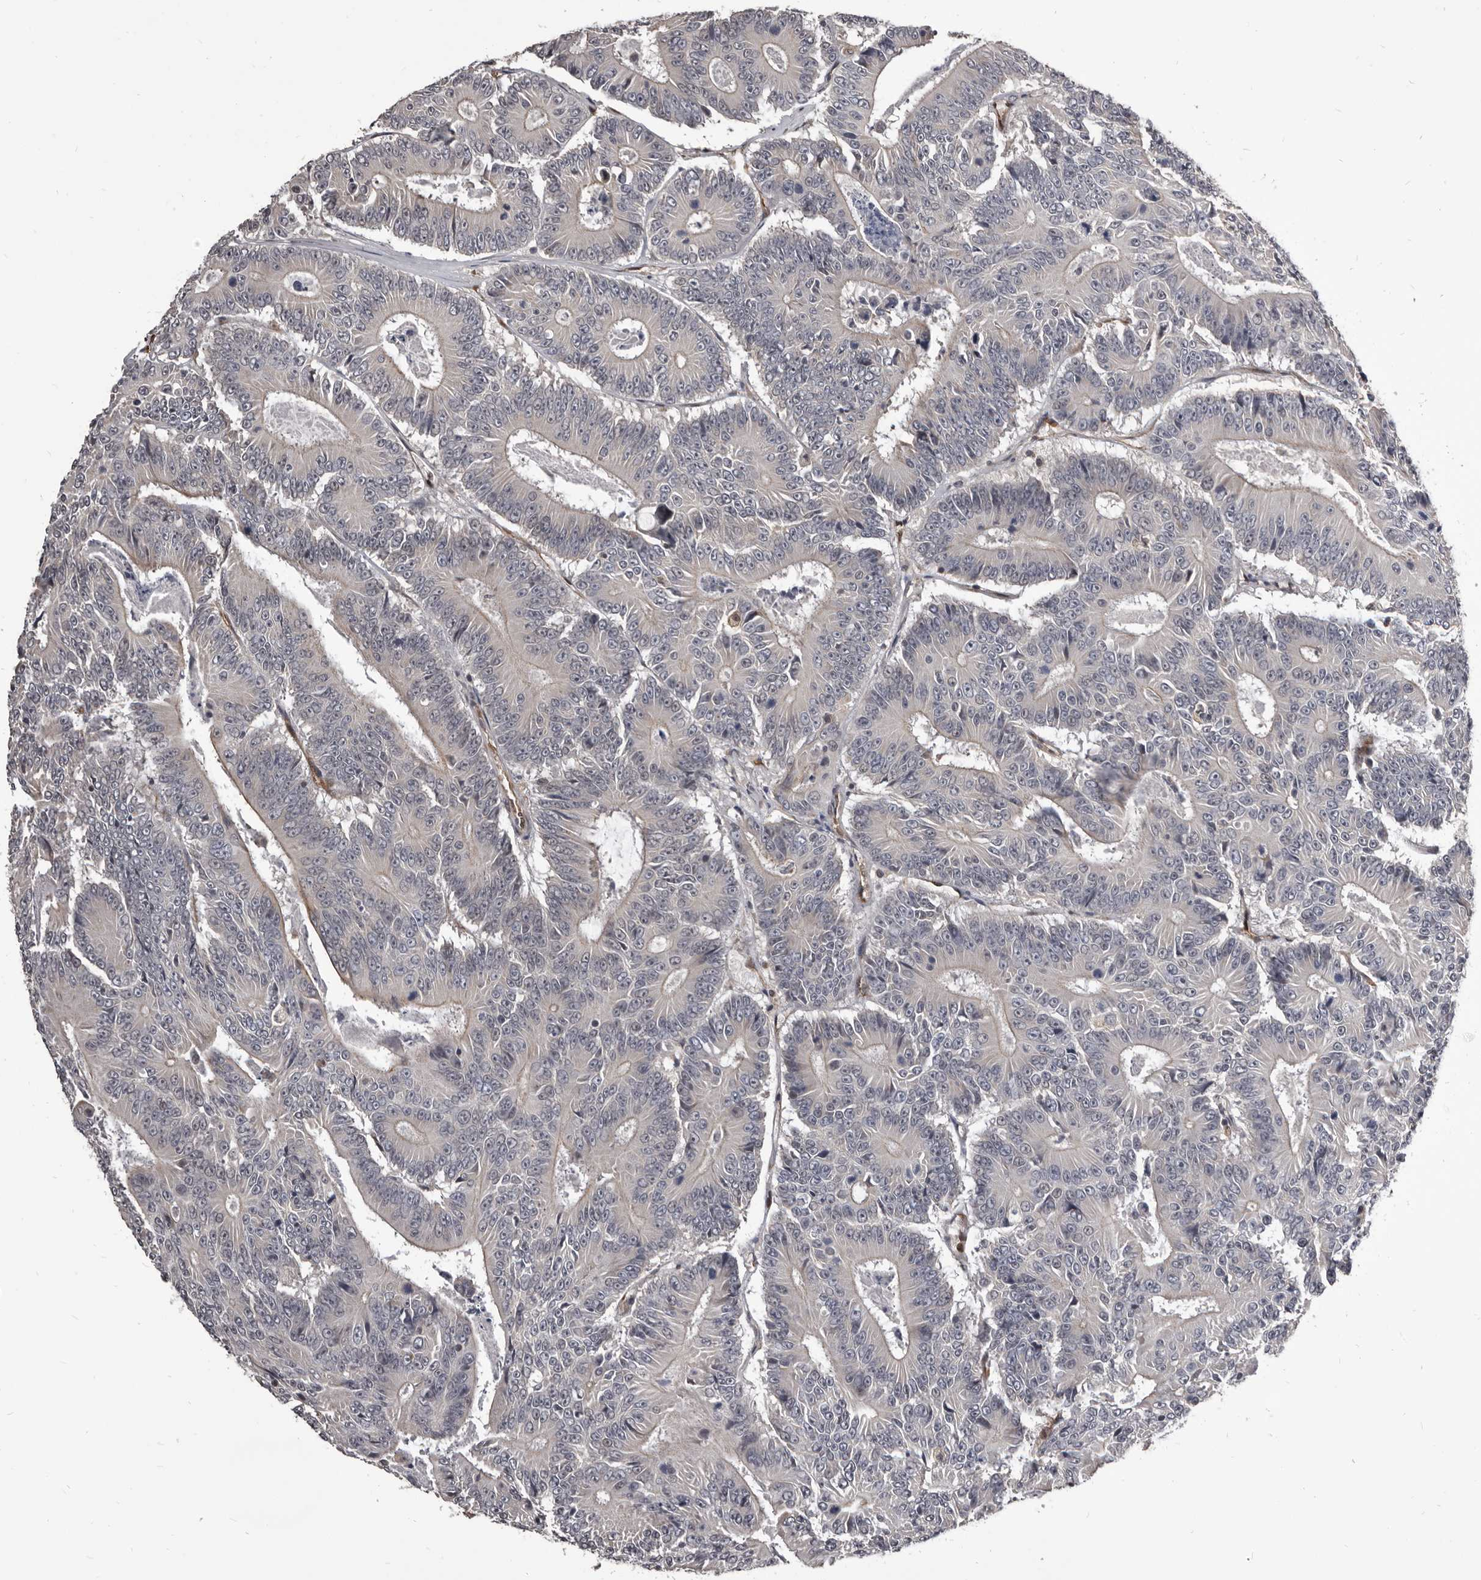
{"staining": {"intensity": "weak", "quantity": "<25%", "location": "cytoplasmic/membranous"}, "tissue": "colorectal cancer", "cell_type": "Tumor cells", "image_type": "cancer", "snomed": [{"axis": "morphology", "description": "Adenocarcinoma, NOS"}, {"axis": "topography", "description": "Colon"}], "caption": "The photomicrograph shows no significant staining in tumor cells of adenocarcinoma (colorectal).", "gene": "ADAMTS20", "patient": {"sex": "male", "age": 83}}